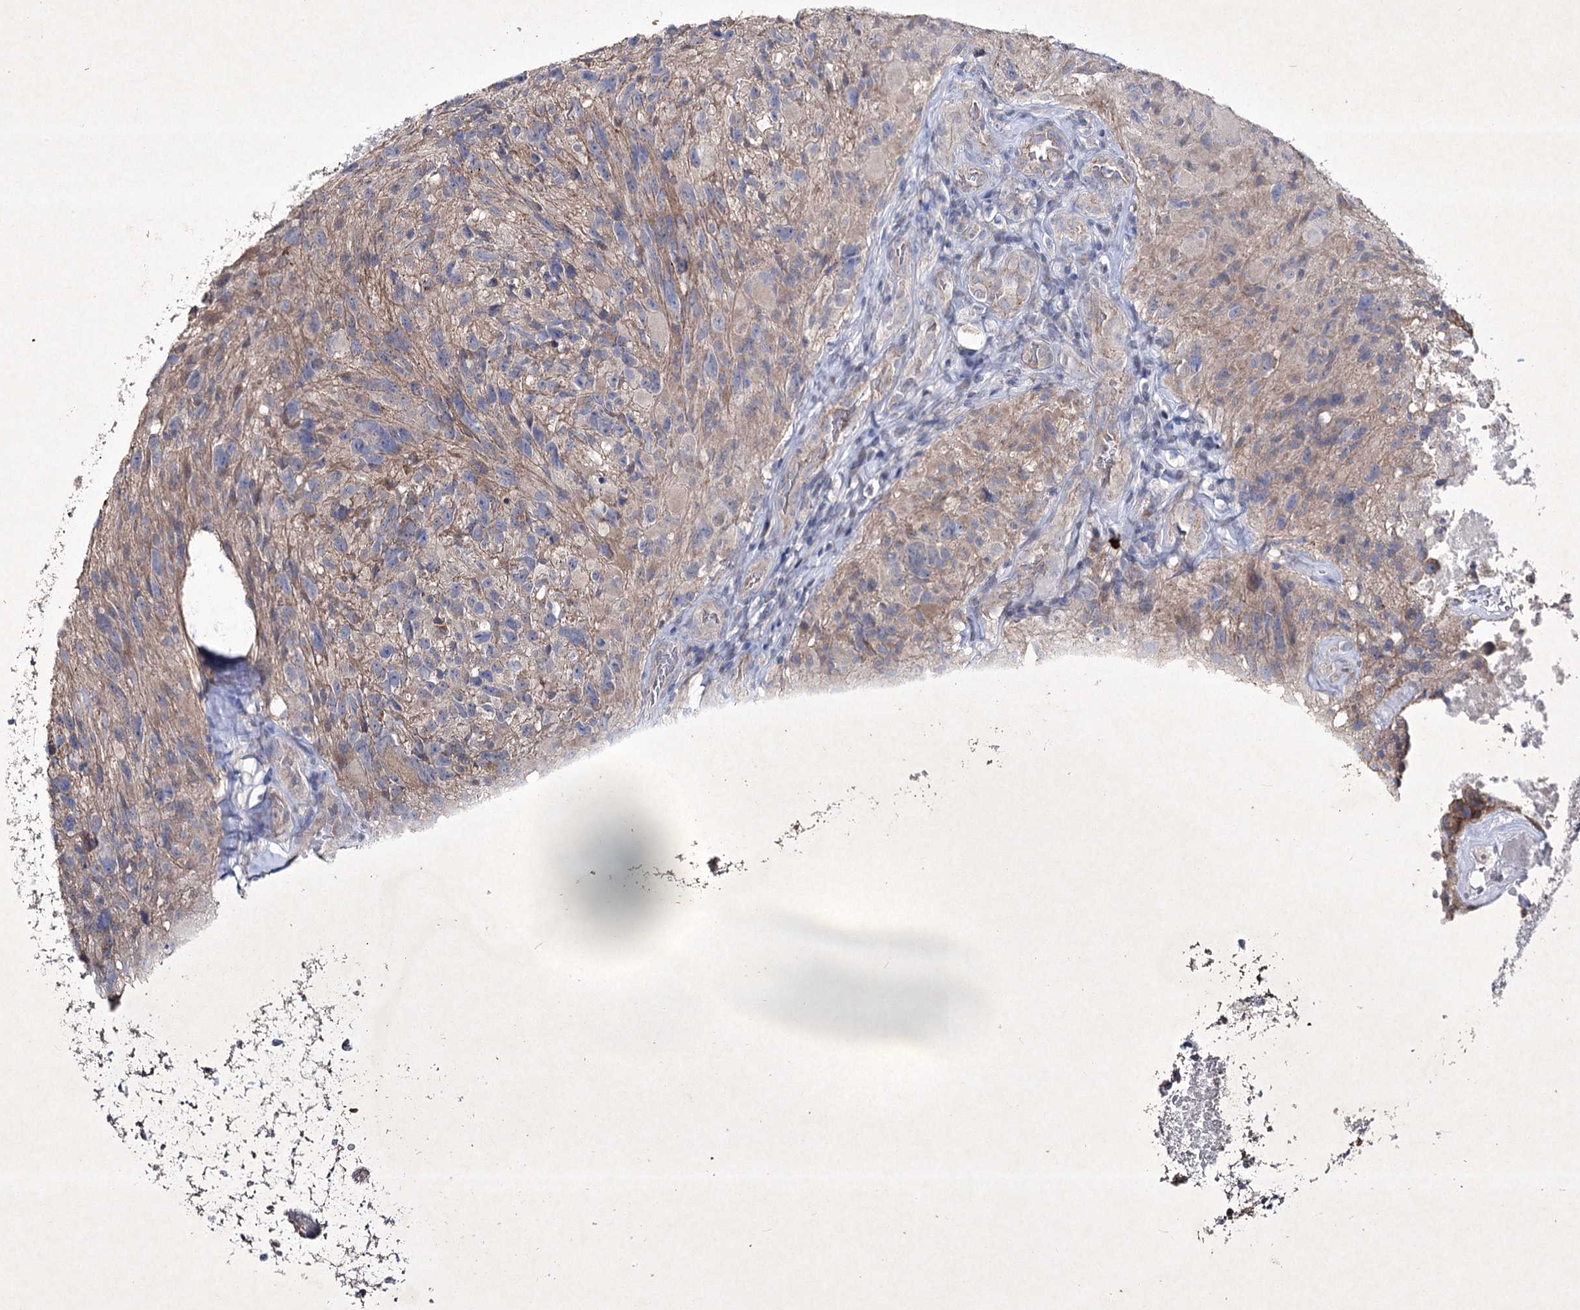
{"staining": {"intensity": "weak", "quantity": "<25%", "location": "cytoplasmic/membranous"}, "tissue": "glioma", "cell_type": "Tumor cells", "image_type": "cancer", "snomed": [{"axis": "morphology", "description": "Glioma, malignant, High grade"}, {"axis": "topography", "description": "Brain"}], "caption": "Protein analysis of glioma shows no significant expression in tumor cells. (DAB (3,3'-diaminobenzidine) immunohistochemistry with hematoxylin counter stain).", "gene": "SEMA4G", "patient": {"sex": "male", "age": 76}}